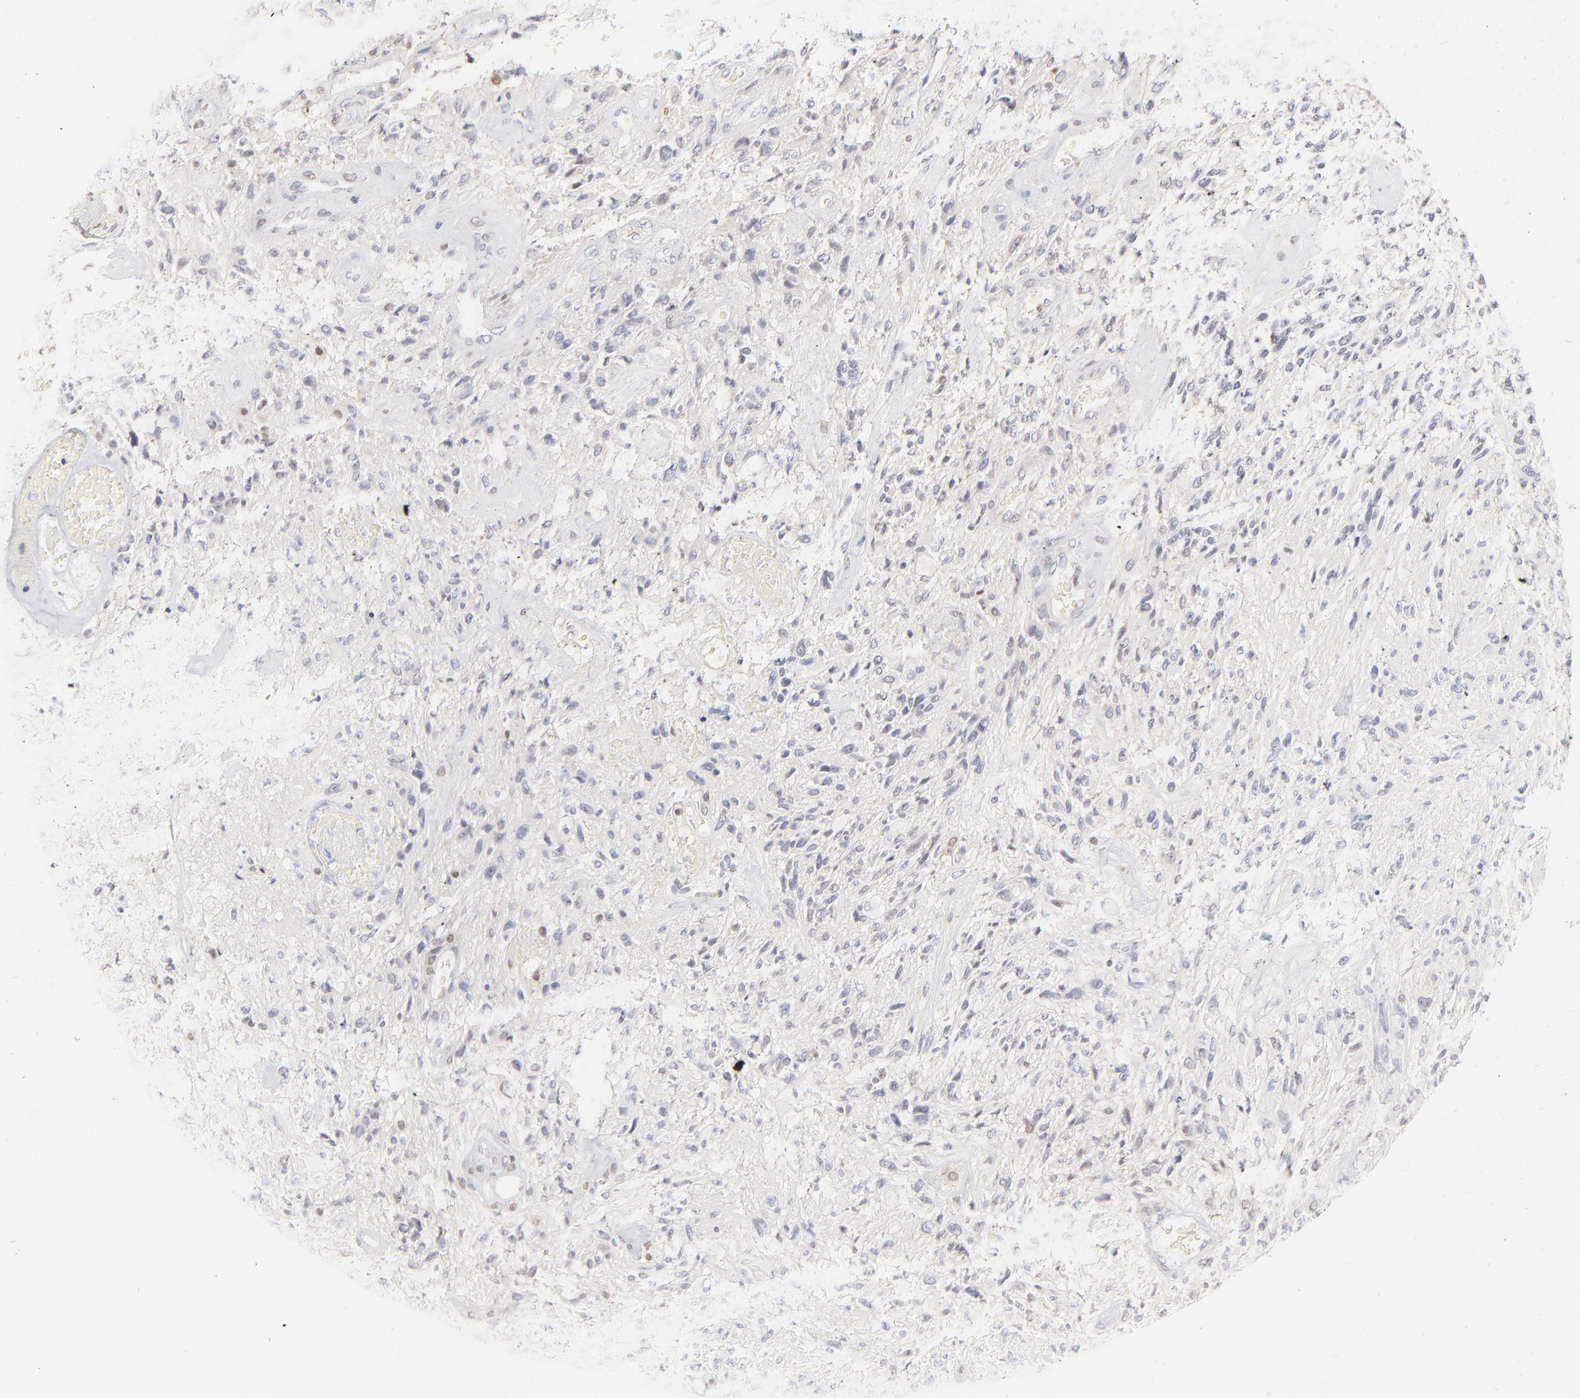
{"staining": {"intensity": "weak", "quantity": "<25%", "location": "nuclear"}, "tissue": "glioma", "cell_type": "Tumor cells", "image_type": "cancer", "snomed": [{"axis": "morphology", "description": "Normal tissue, NOS"}, {"axis": "morphology", "description": "Glioma, malignant, High grade"}, {"axis": "topography", "description": "Cerebral cortex"}], "caption": "IHC image of glioma stained for a protein (brown), which demonstrates no positivity in tumor cells.", "gene": "RBM3", "patient": {"sex": "male", "age": 75}}